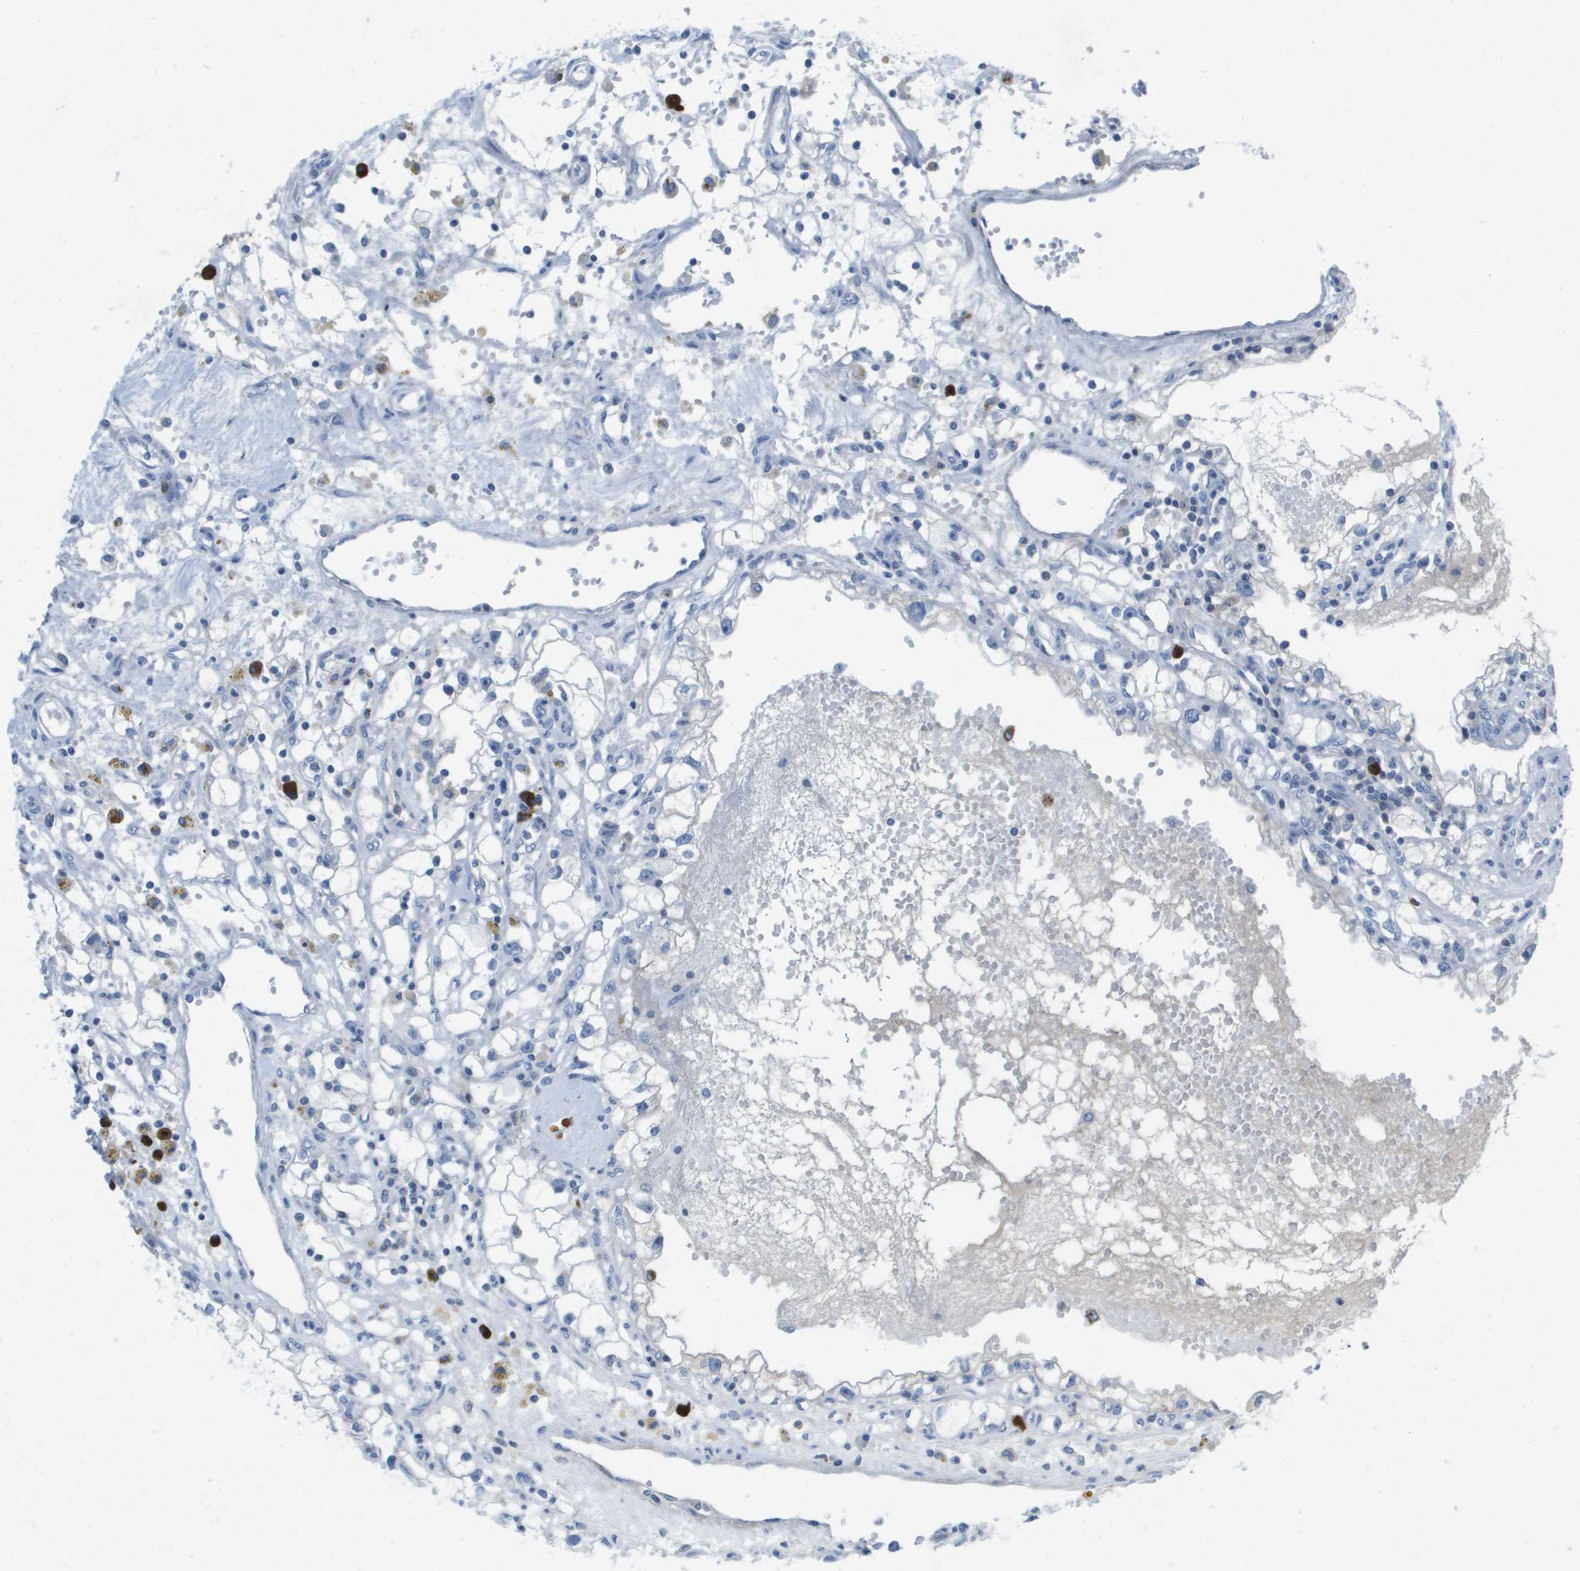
{"staining": {"intensity": "negative", "quantity": "none", "location": "none"}, "tissue": "renal cancer", "cell_type": "Tumor cells", "image_type": "cancer", "snomed": [{"axis": "morphology", "description": "Adenocarcinoma, NOS"}, {"axis": "topography", "description": "Kidney"}], "caption": "A high-resolution histopathology image shows immunohistochemistry staining of renal cancer (adenocarcinoma), which exhibits no significant positivity in tumor cells.", "gene": "GPR18", "patient": {"sex": "male", "age": 56}}